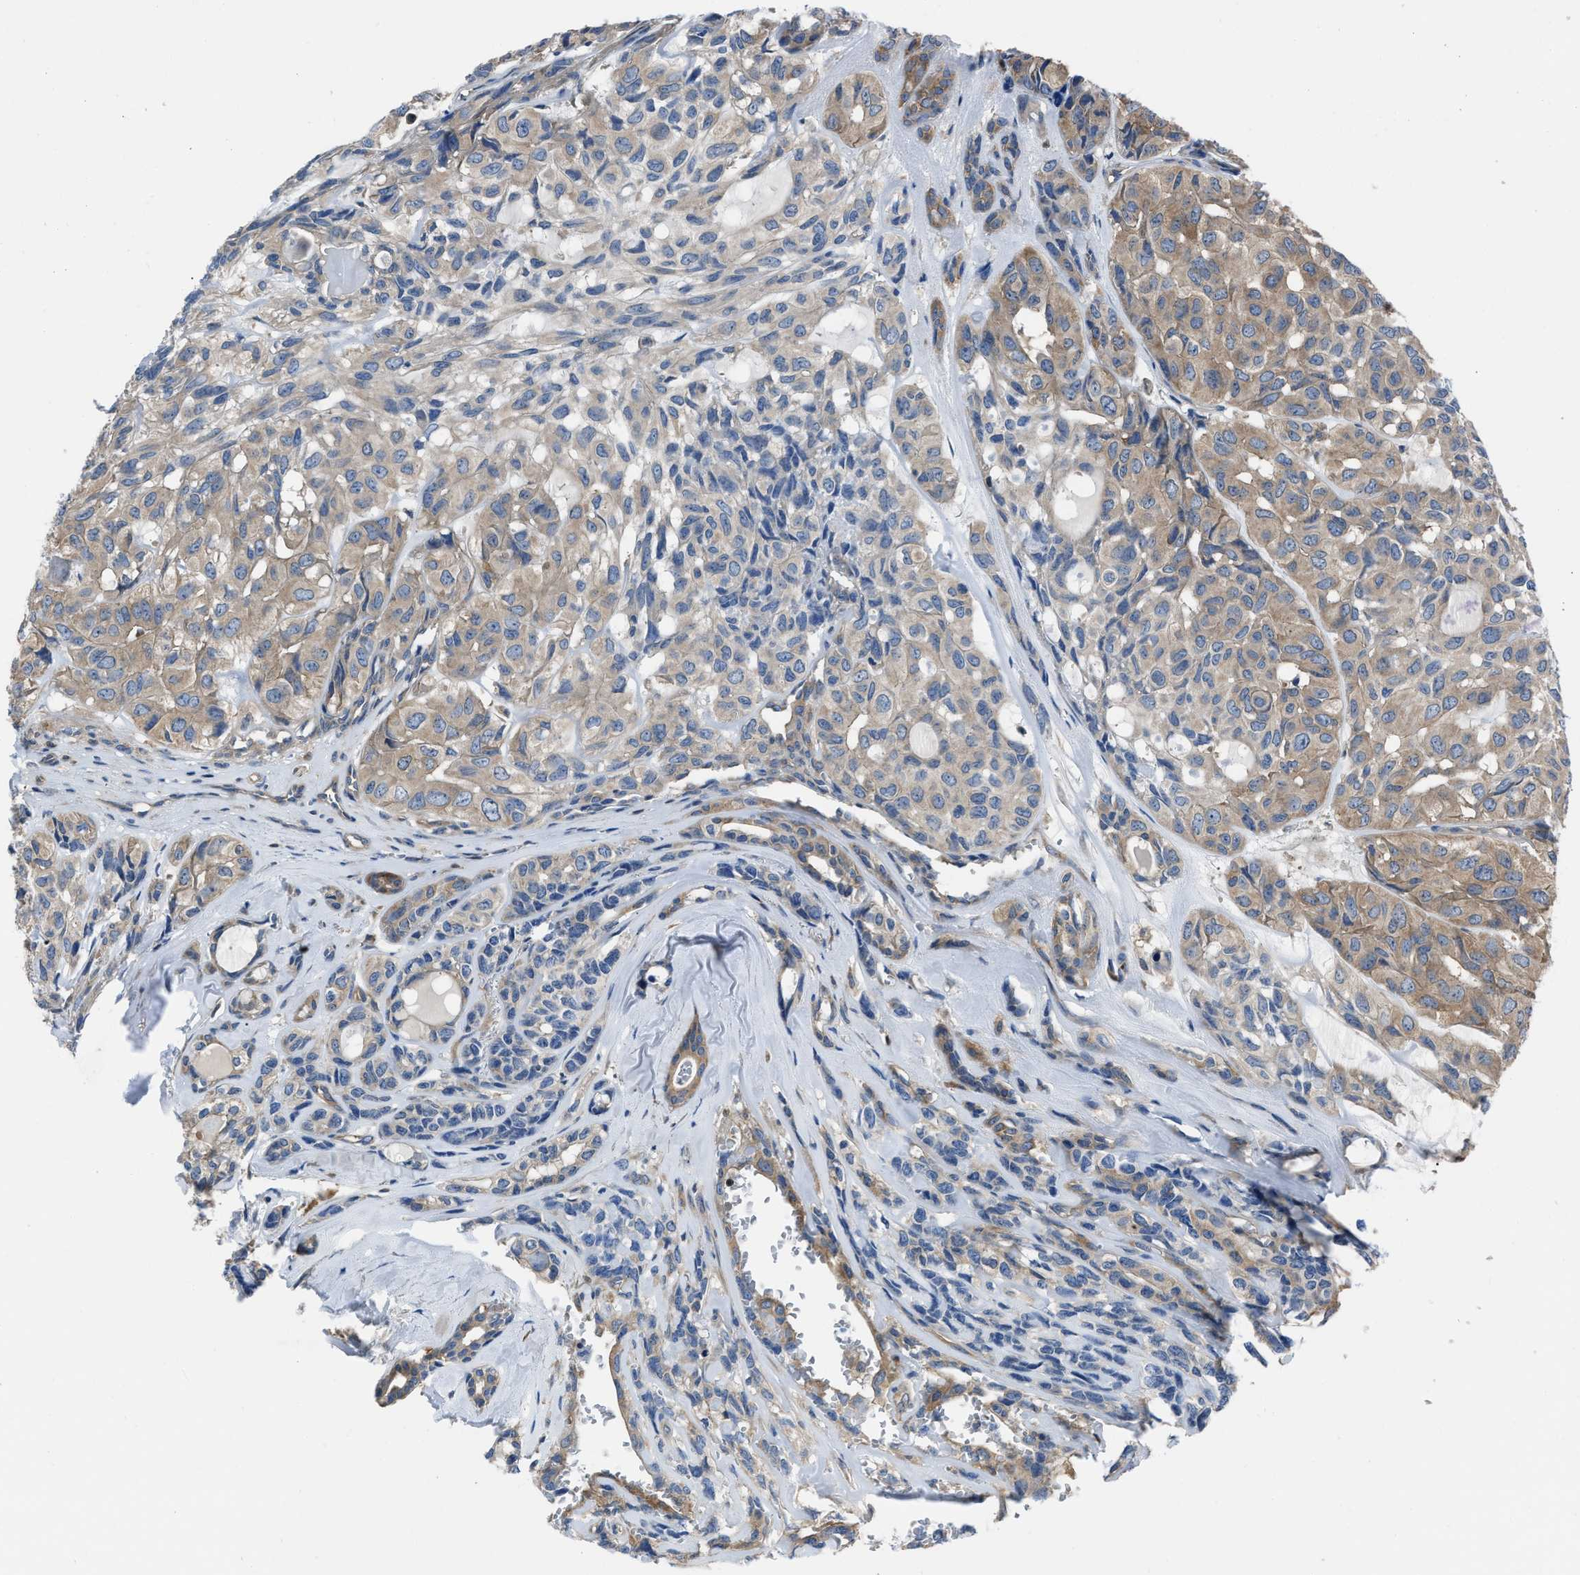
{"staining": {"intensity": "moderate", "quantity": ">75%", "location": "cytoplasmic/membranous"}, "tissue": "head and neck cancer", "cell_type": "Tumor cells", "image_type": "cancer", "snomed": [{"axis": "morphology", "description": "Adenocarcinoma, NOS"}, {"axis": "topography", "description": "Salivary gland, NOS"}, {"axis": "topography", "description": "Head-Neck"}], "caption": "High-power microscopy captured an immunohistochemistry micrograph of head and neck adenocarcinoma, revealing moderate cytoplasmic/membranous staining in approximately >75% of tumor cells.", "gene": "YARS1", "patient": {"sex": "female", "age": 76}}